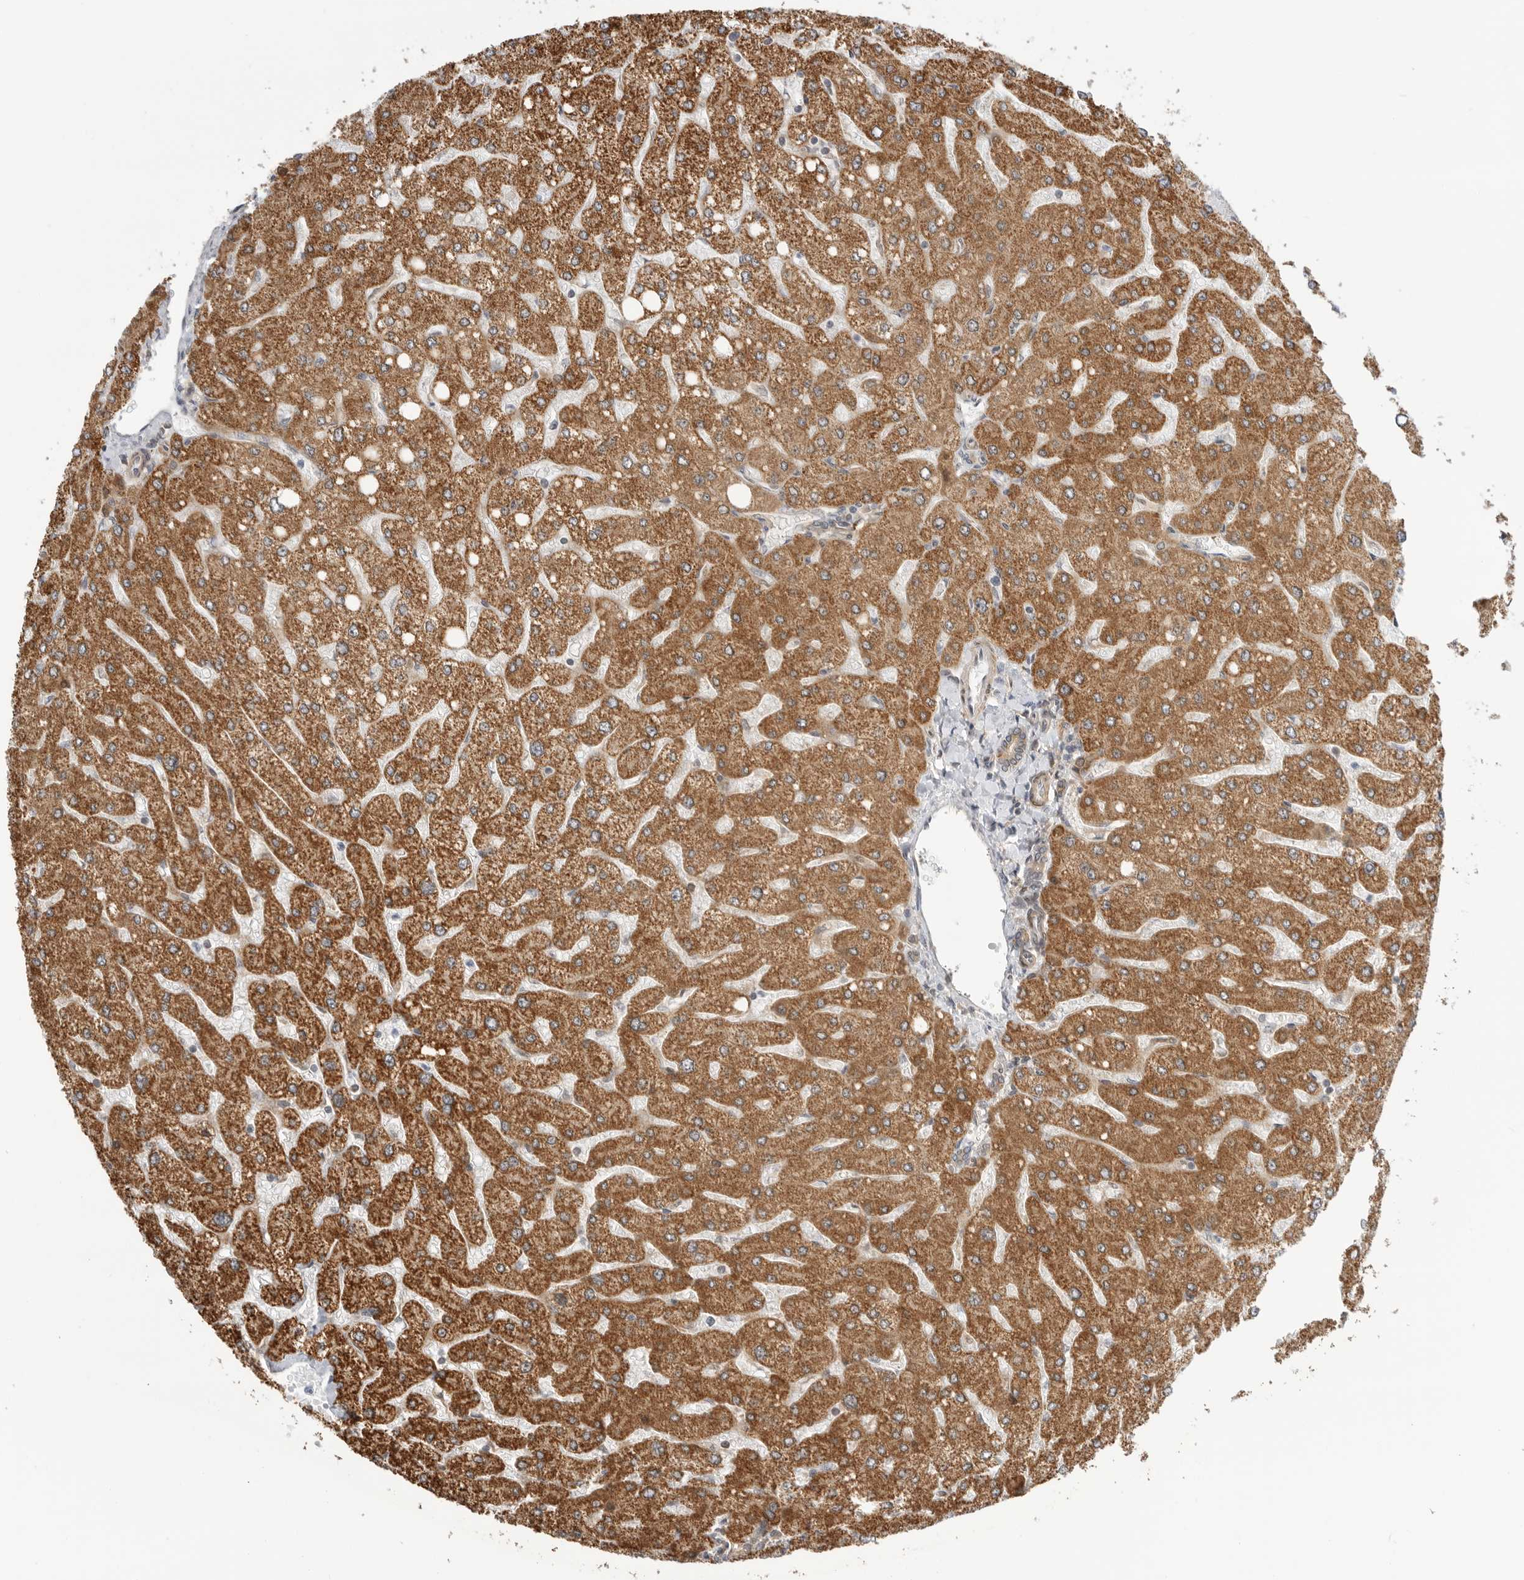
{"staining": {"intensity": "weak", "quantity": "25%-75%", "location": "cytoplasmic/membranous"}, "tissue": "liver", "cell_type": "Cholangiocytes", "image_type": "normal", "snomed": [{"axis": "morphology", "description": "Normal tissue, NOS"}, {"axis": "topography", "description": "Liver"}], "caption": "Cholangiocytes exhibit weak cytoplasmic/membranous positivity in approximately 25%-75% of cells in benign liver. (IHC, brightfield microscopy, high magnification).", "gene": "DCAF8", "patient": {"sex": "male", "age": 55}}